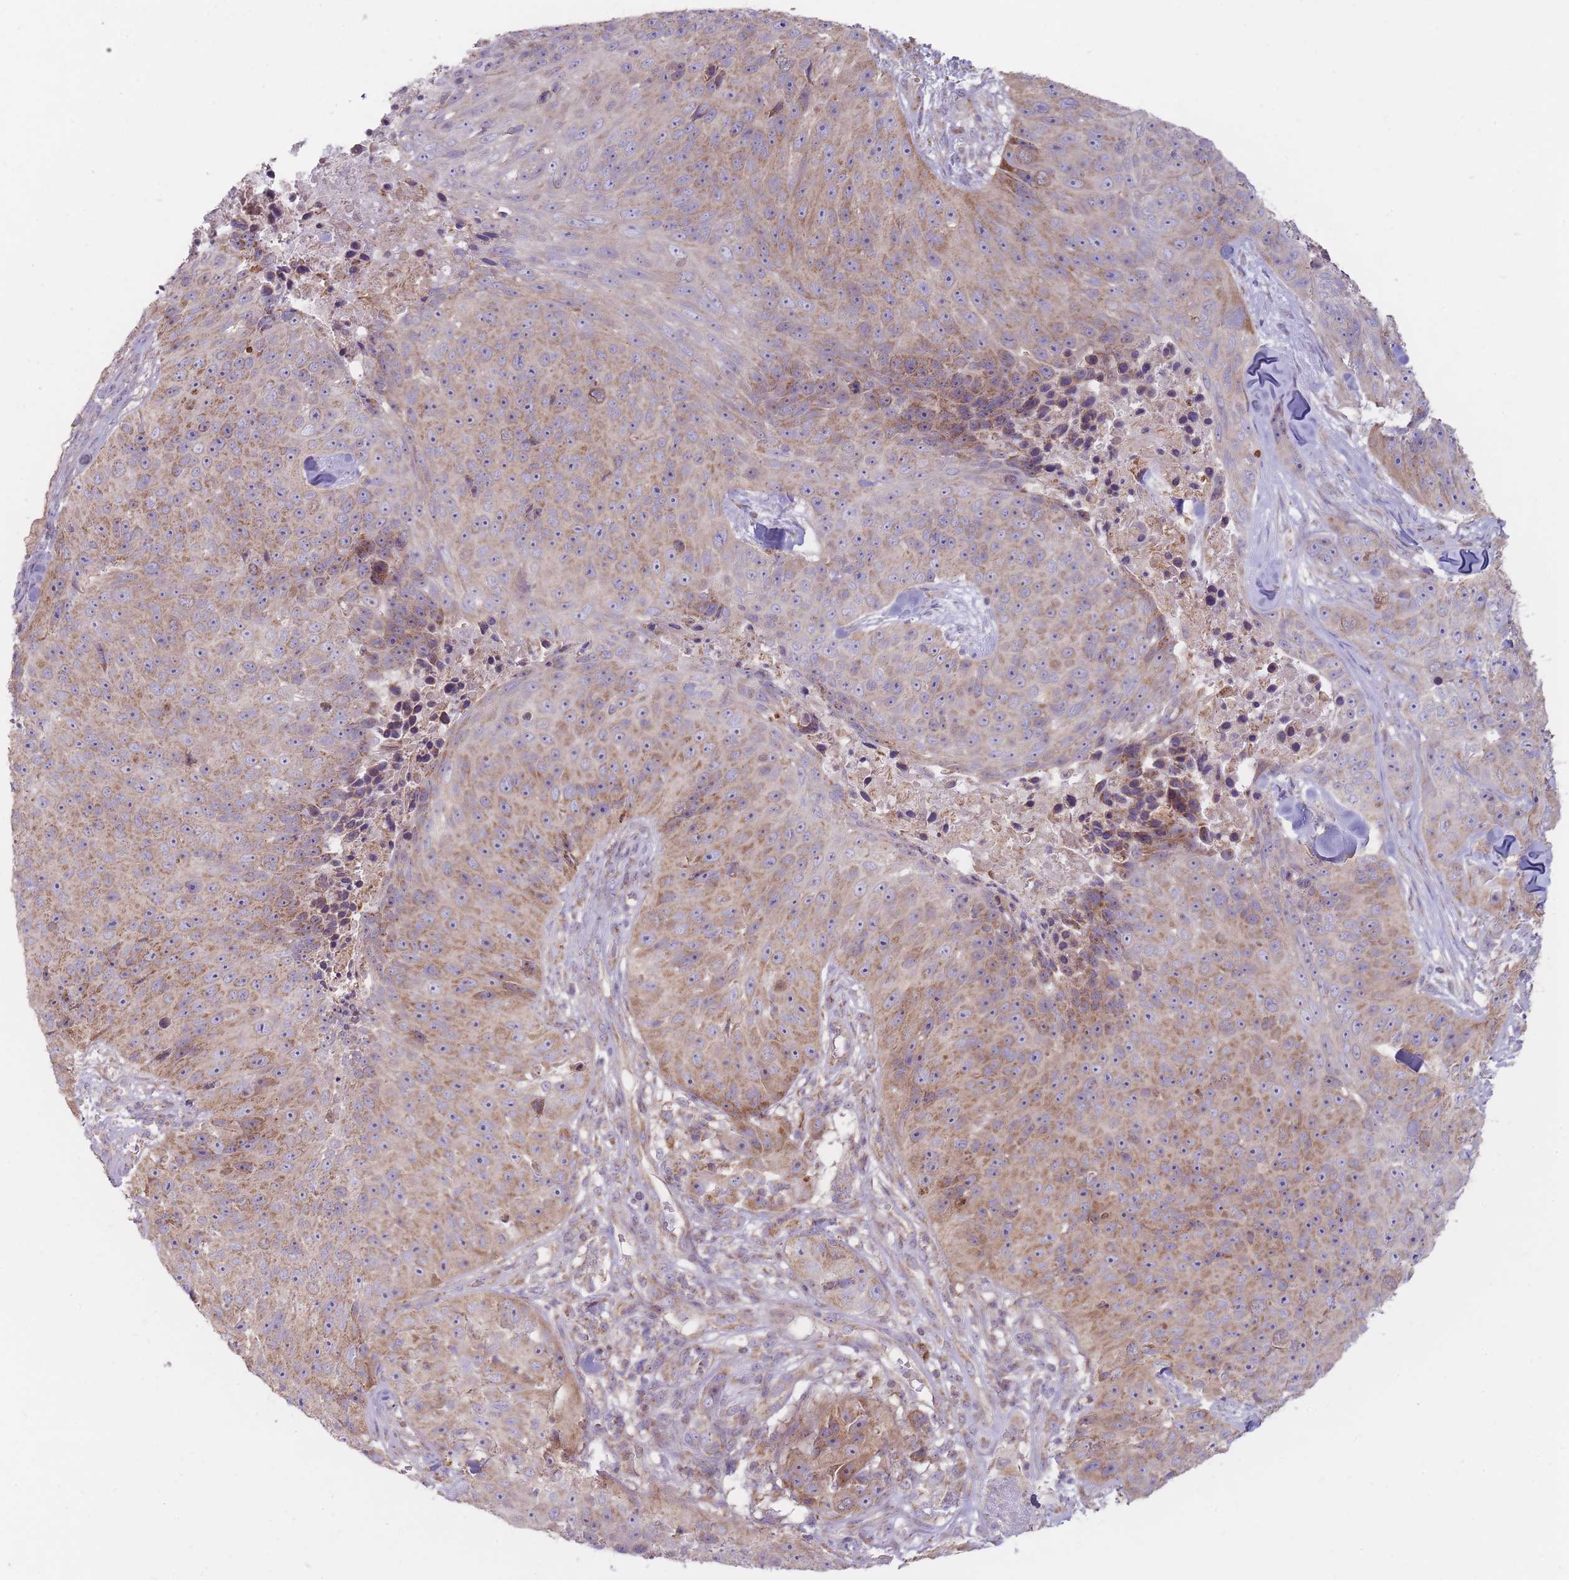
{"staining": {"intensity": "moderate", "quantity": ">75%", "location": "cytoplasmic/membranous"}, "tissue": "skin cancer", "cell_type": "Tumor cells", "image_type": "cancer", "snomed": [{"axis": "morphology", "description": "Squamous cell carcinoma, NOS"}, {"axis": "topography", "description": "Skin"}], "caption": "IHC image of human skin cancer stained for a protein (brown), which shows medium levels of moderate cytoplasmic/membranous staining in about >75% of tumor cells.", "gene": "NDUFA9", "patient": {"sex": "female", "age": 87}}